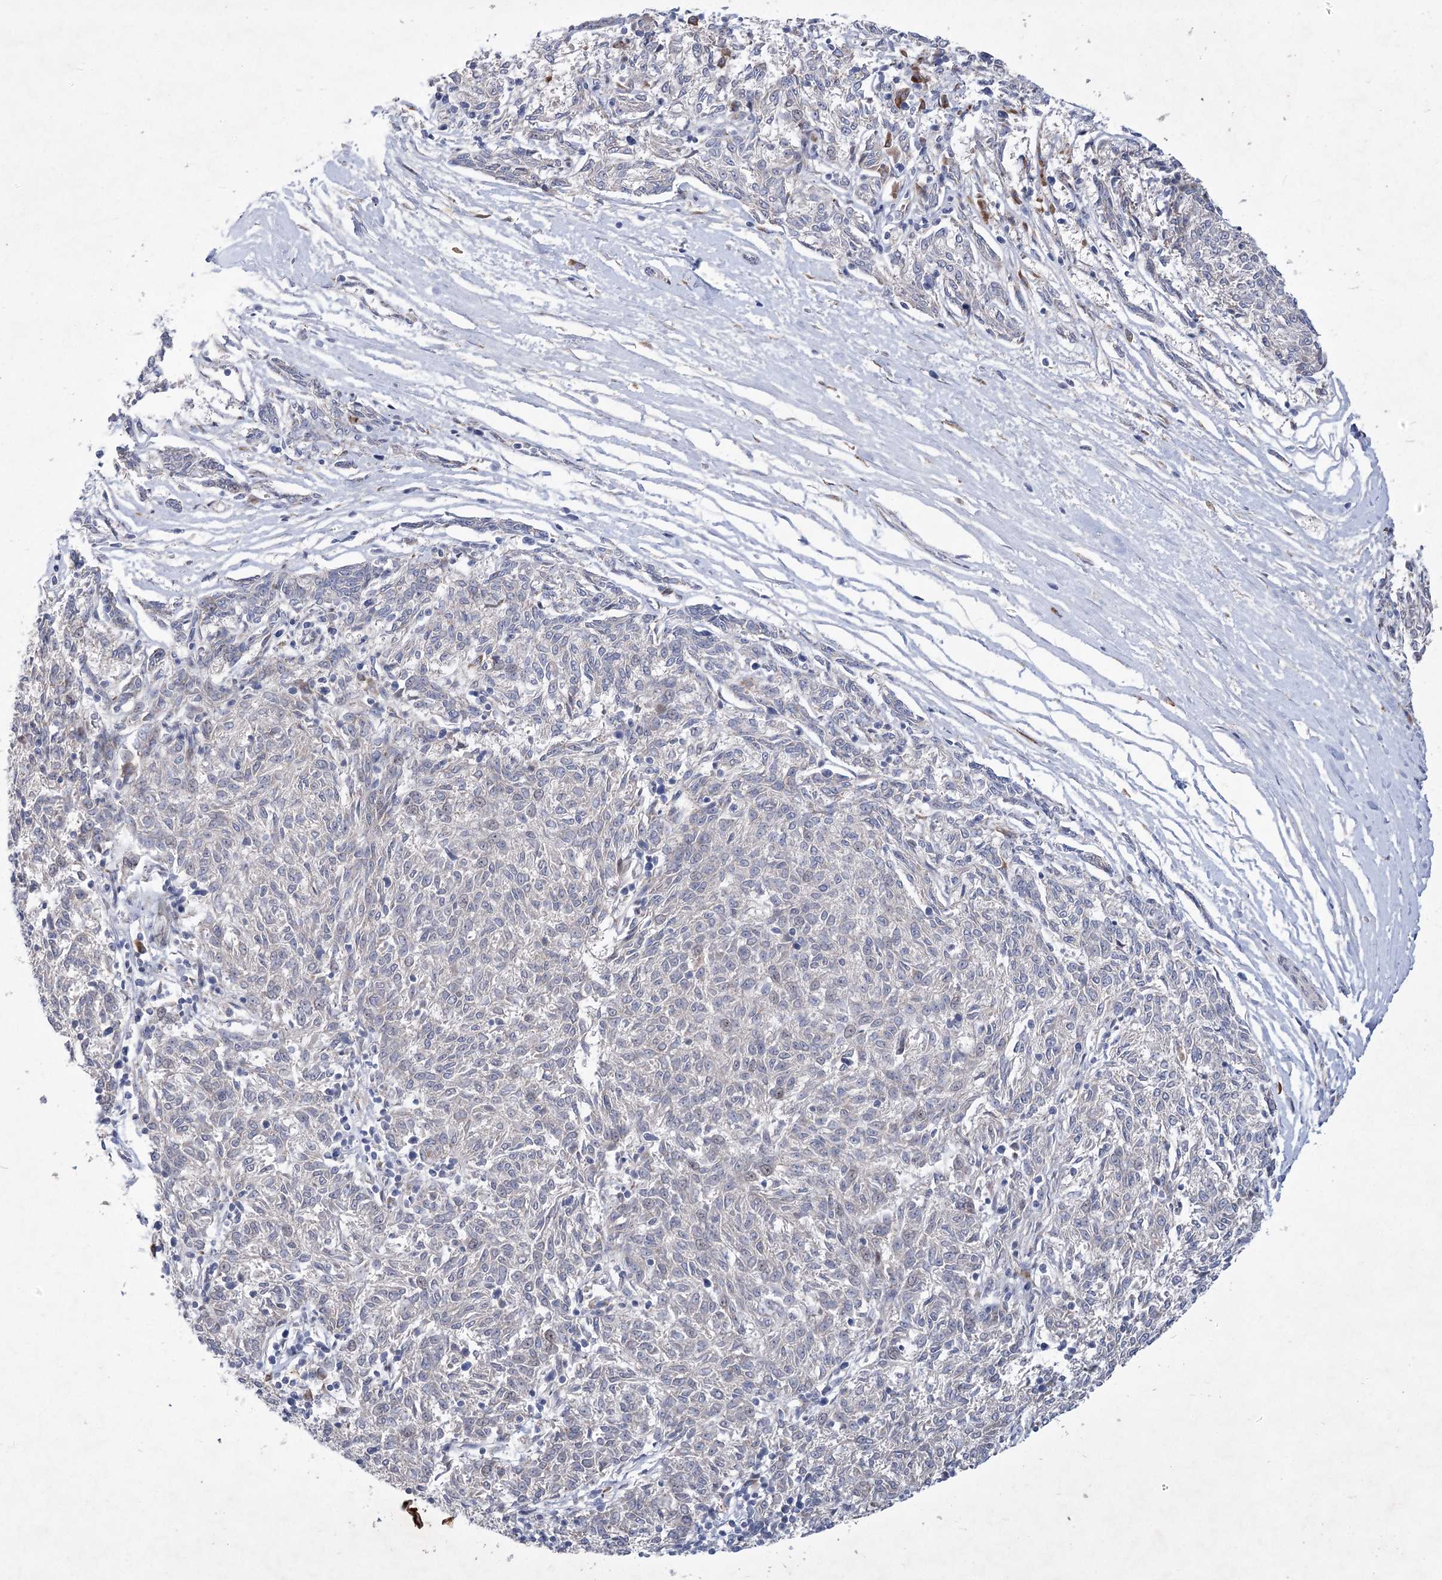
{"staining": {"intensity": "negative", "quantity": "none", "location": "none"}, "tissue": "melanoma", "cell_type": "Tumor cells", "image_type": "cancer", "snomed": [{"axis": "morphology", "description": "Malignant melanoma, NOS"}, {"axis": "topography", "description": "Skin"}], "caption": "This is an immunohistochemistry (IHC) micrograph of human malignant melanoma. There is no staining in tumor cells.", "gene": "GCNT4", "patient": {"sex": "female", "age": 72}}